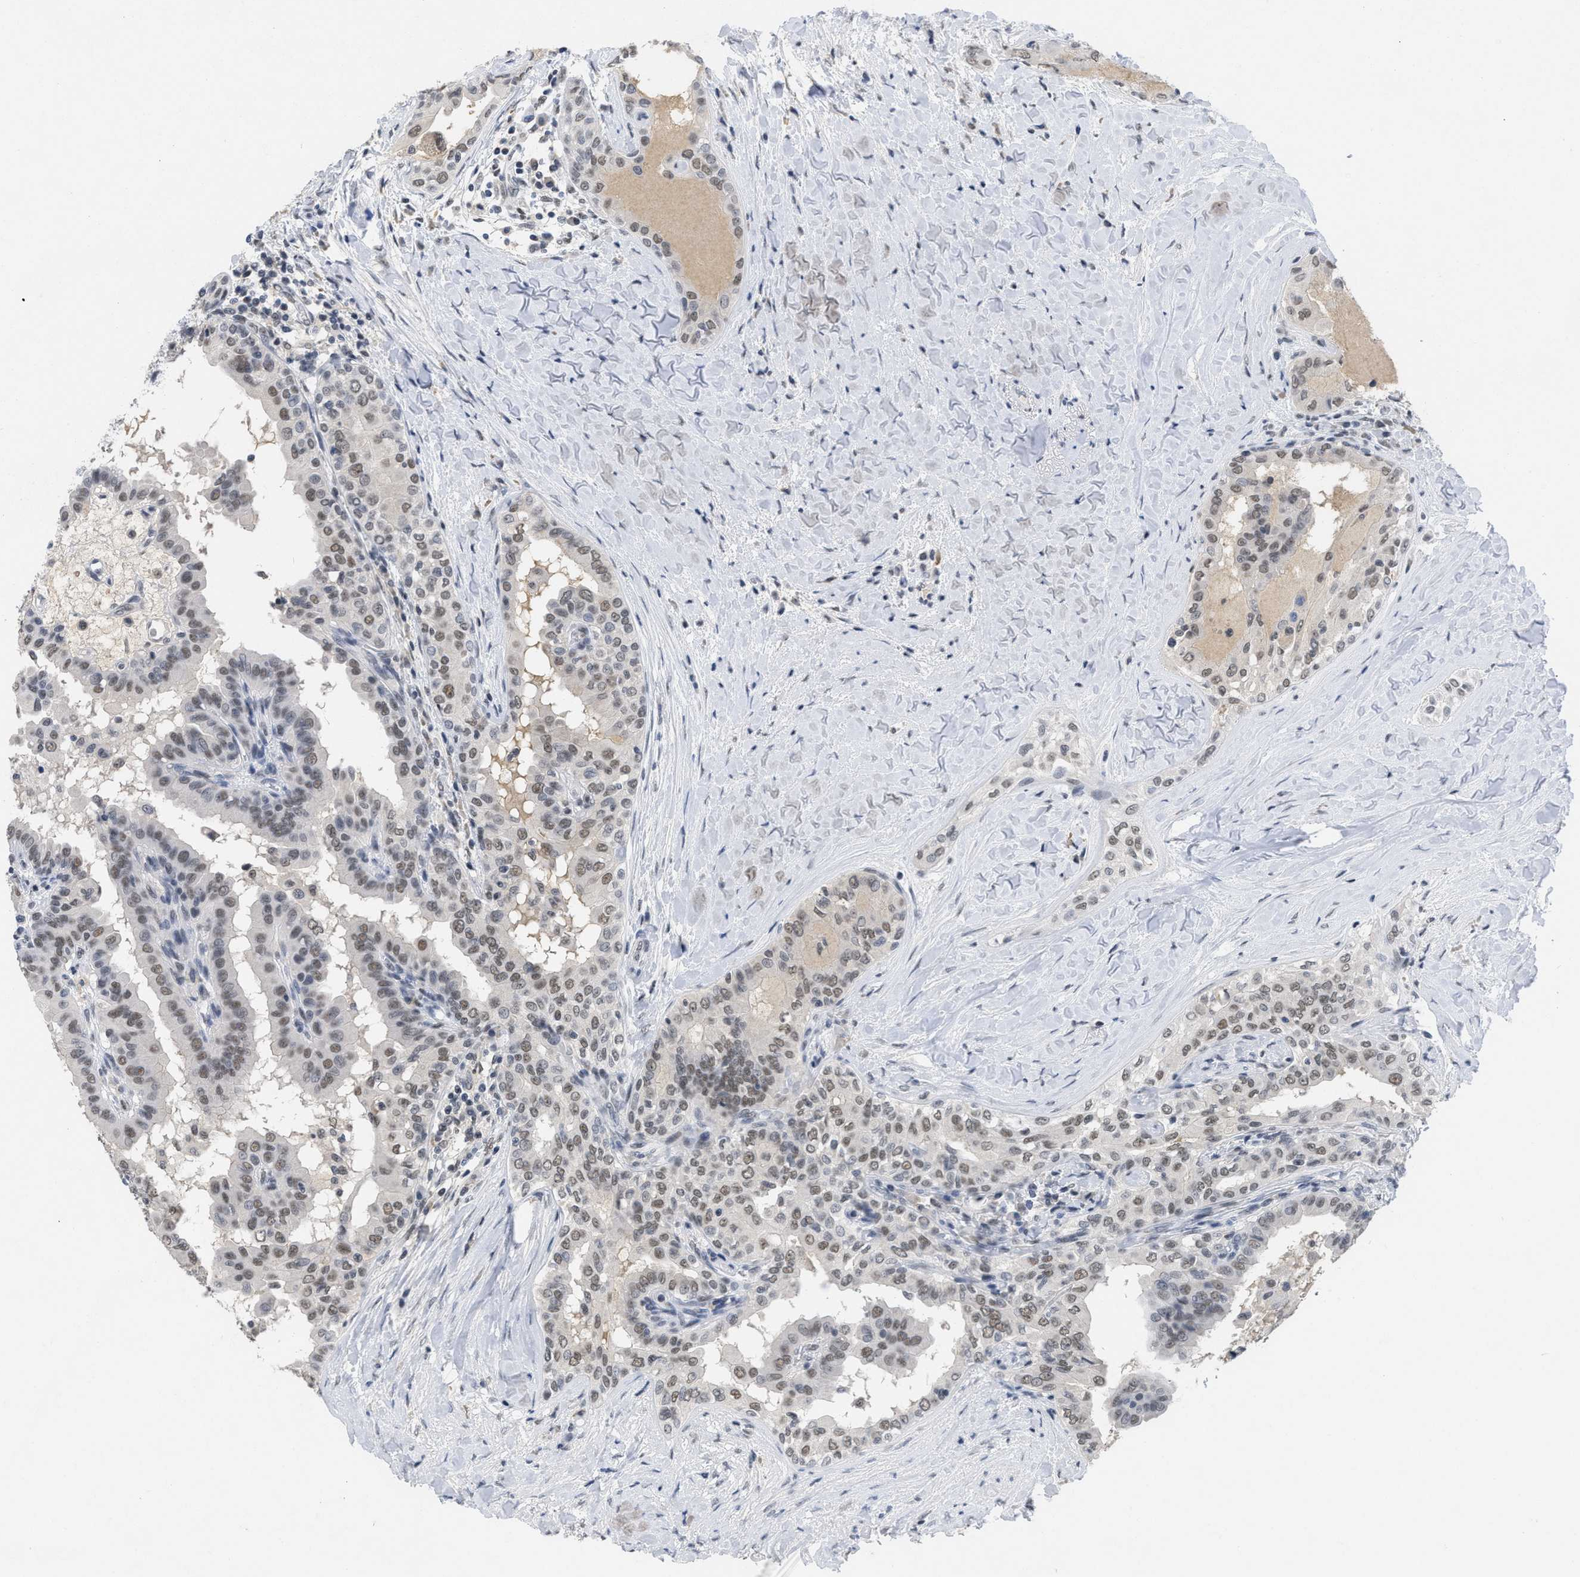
{"staining": {"intensity": "weak", "quantity": ">75%", "location": "nuclear"}, "tissue": "thyroid cancer", "cell_type": "Tumor cells", "image_type": "cancer", "snomed": [{"axis": "morphology", "description": "Papillary adenocarcinoma, NOS"}, {"axis": "topography", "description": "Thyroid gland"}], "caption": "Tumor cells reveal low levels of weak nuclear staining in about >75% of cells in thyroid papillary adenocarcinoma. (Brightfield microscopy of DAB IHC at high magnification).", "gene": "GGNBP2", "patient": {"sex": "male", "age": 33}}